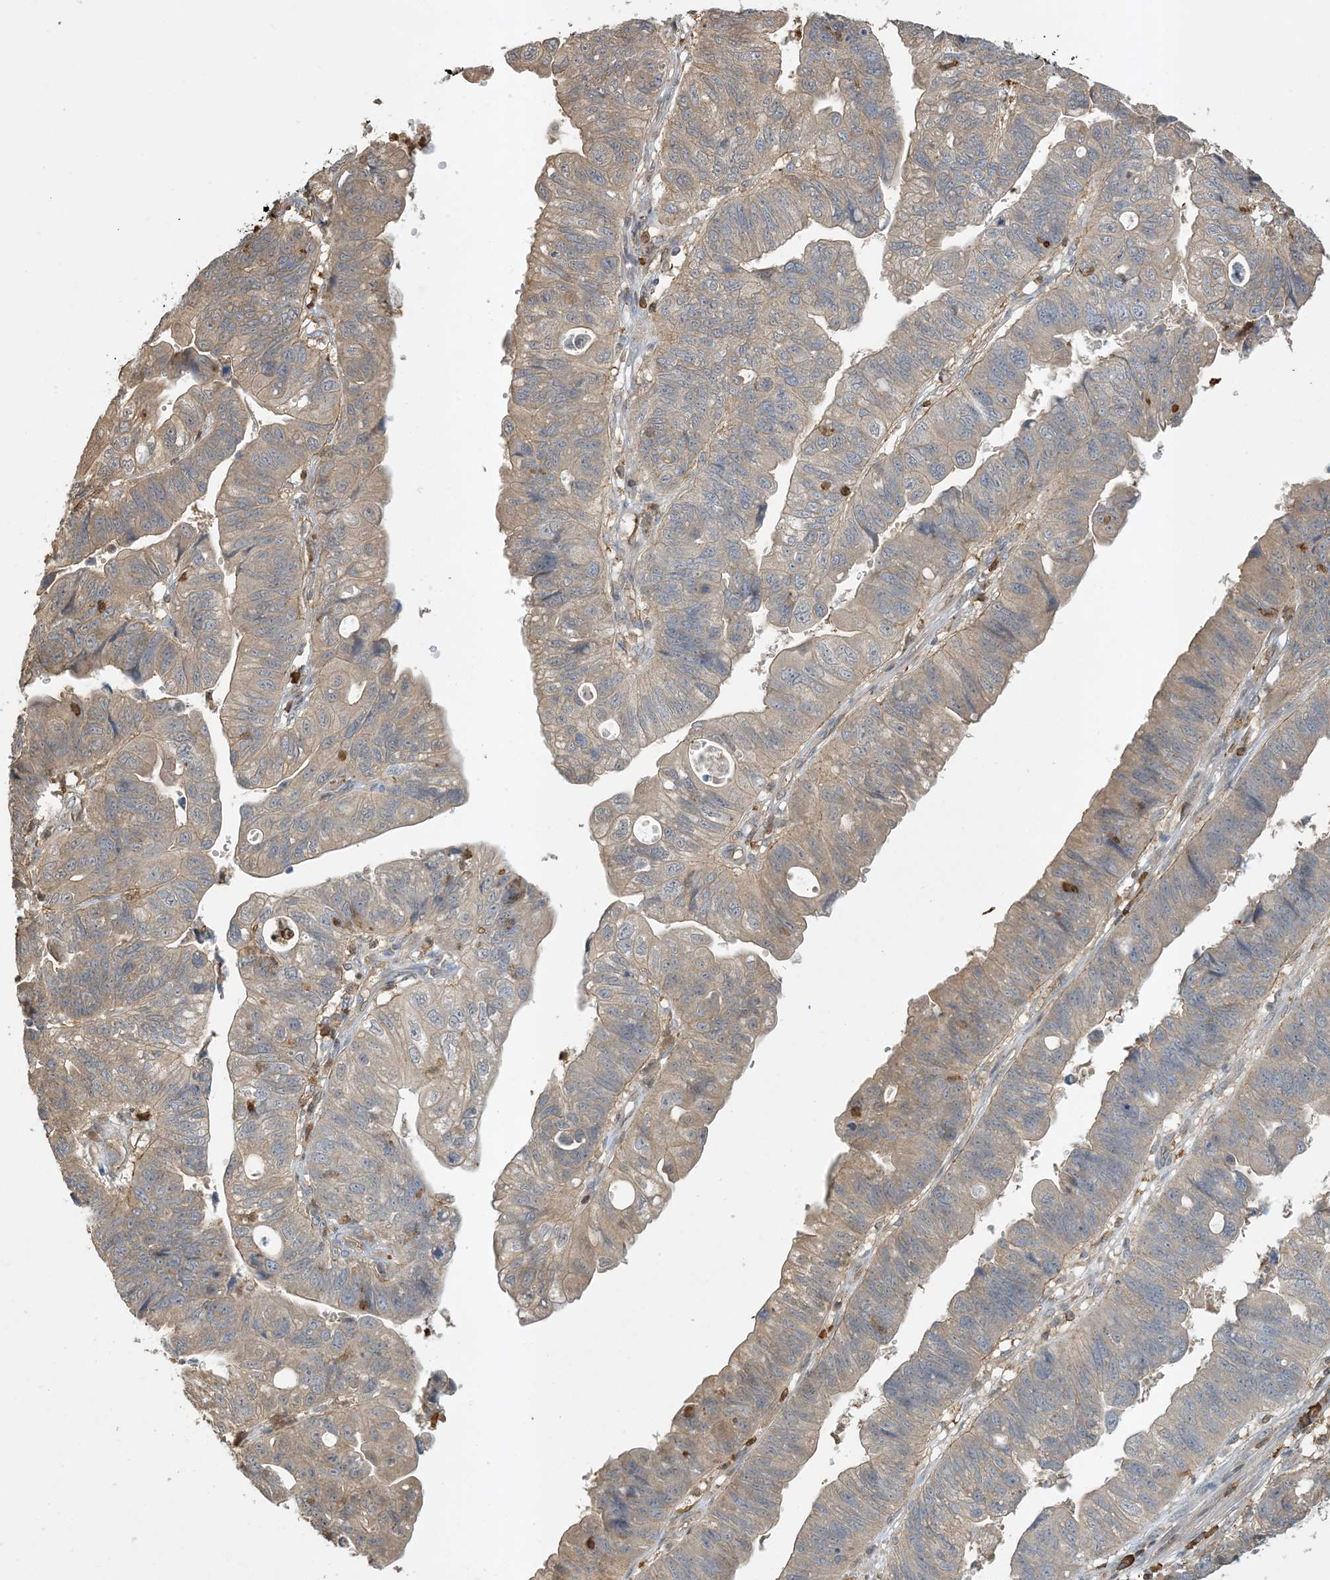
{"staining": {"intensity": "weak", "quantity": "25%-75%", "location": "cytoplasmic/membranous"}, "tissue": "stomach cancer", "cell_type": "Tumor cells", "image_type": "cancer", "snomed": [{"axis": "morphology", "description": "Adenocarcinoma, NOS"}, {"axis": "topography", "description": "Stomach"}], "caption": "The immunohistochemical stain shows weak cytoplasmic/membranous positivity in tumor cells of adenocarcinoma (stomach) tissue. (DAB IHC with brightfield microscopy, high magnification).", "gene": "TMSB4X", "patient": {"sex": "male", "age": 59}}